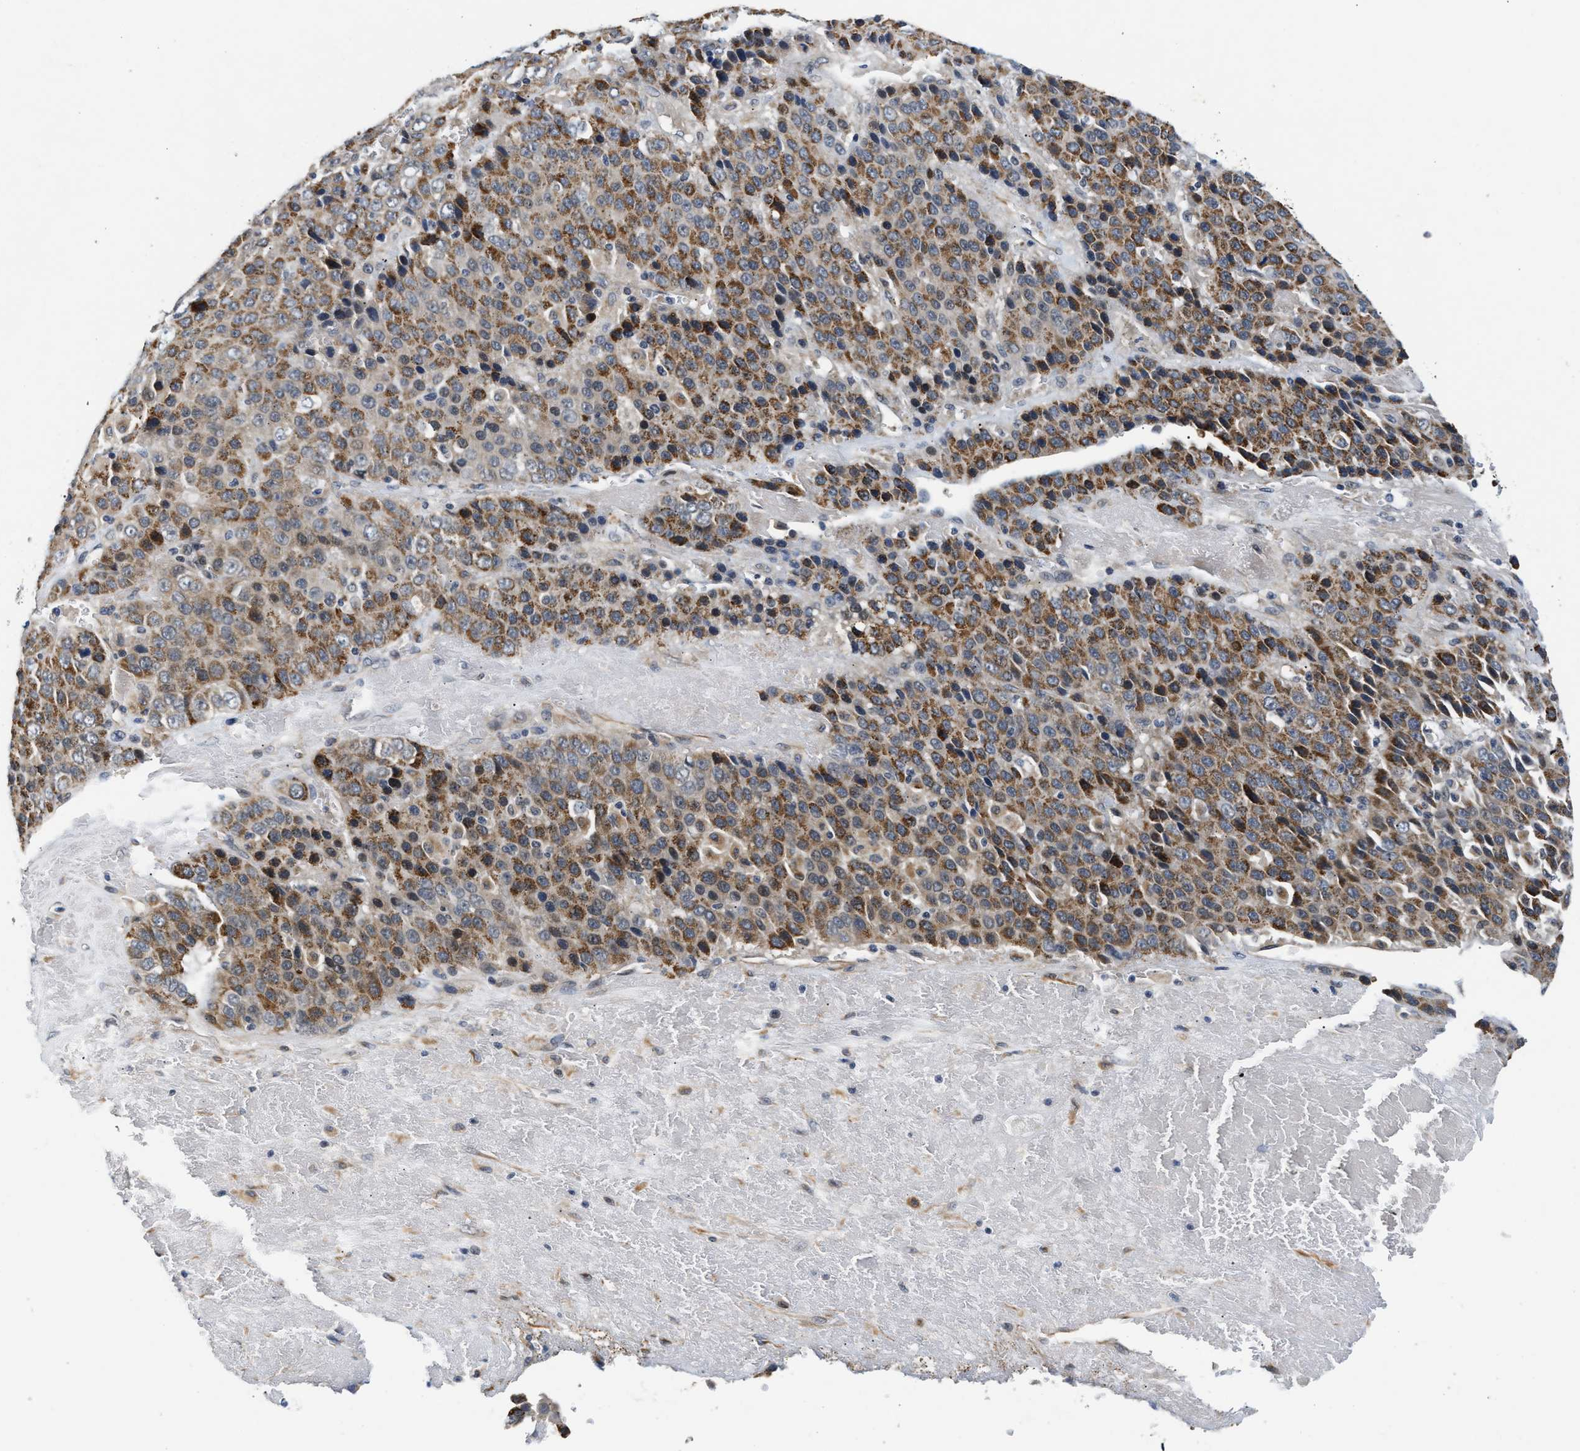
{"staining": {"intensity": "moderate", "quantity": ">75%", "location": "cytoplasmic/membranous"}, "tissue": "liver cancer", "cell_type": "Tumor cells", "image_type": "cancer", "snomed": [{"axis": "morphology", "description": "Carcinoma, Hepatocellular, NOS"}, {"axis": "topography", "description": "Liver"}], "caption": "Moderate cytoplasmic/membranous positivity for a protein is present in approximately >75% of tumor cells of hepatocellular carcinoma (liver) using immunohistochemistry.", "gene": "PPM1H", "patient": {"sex": "female", "age": 53}}